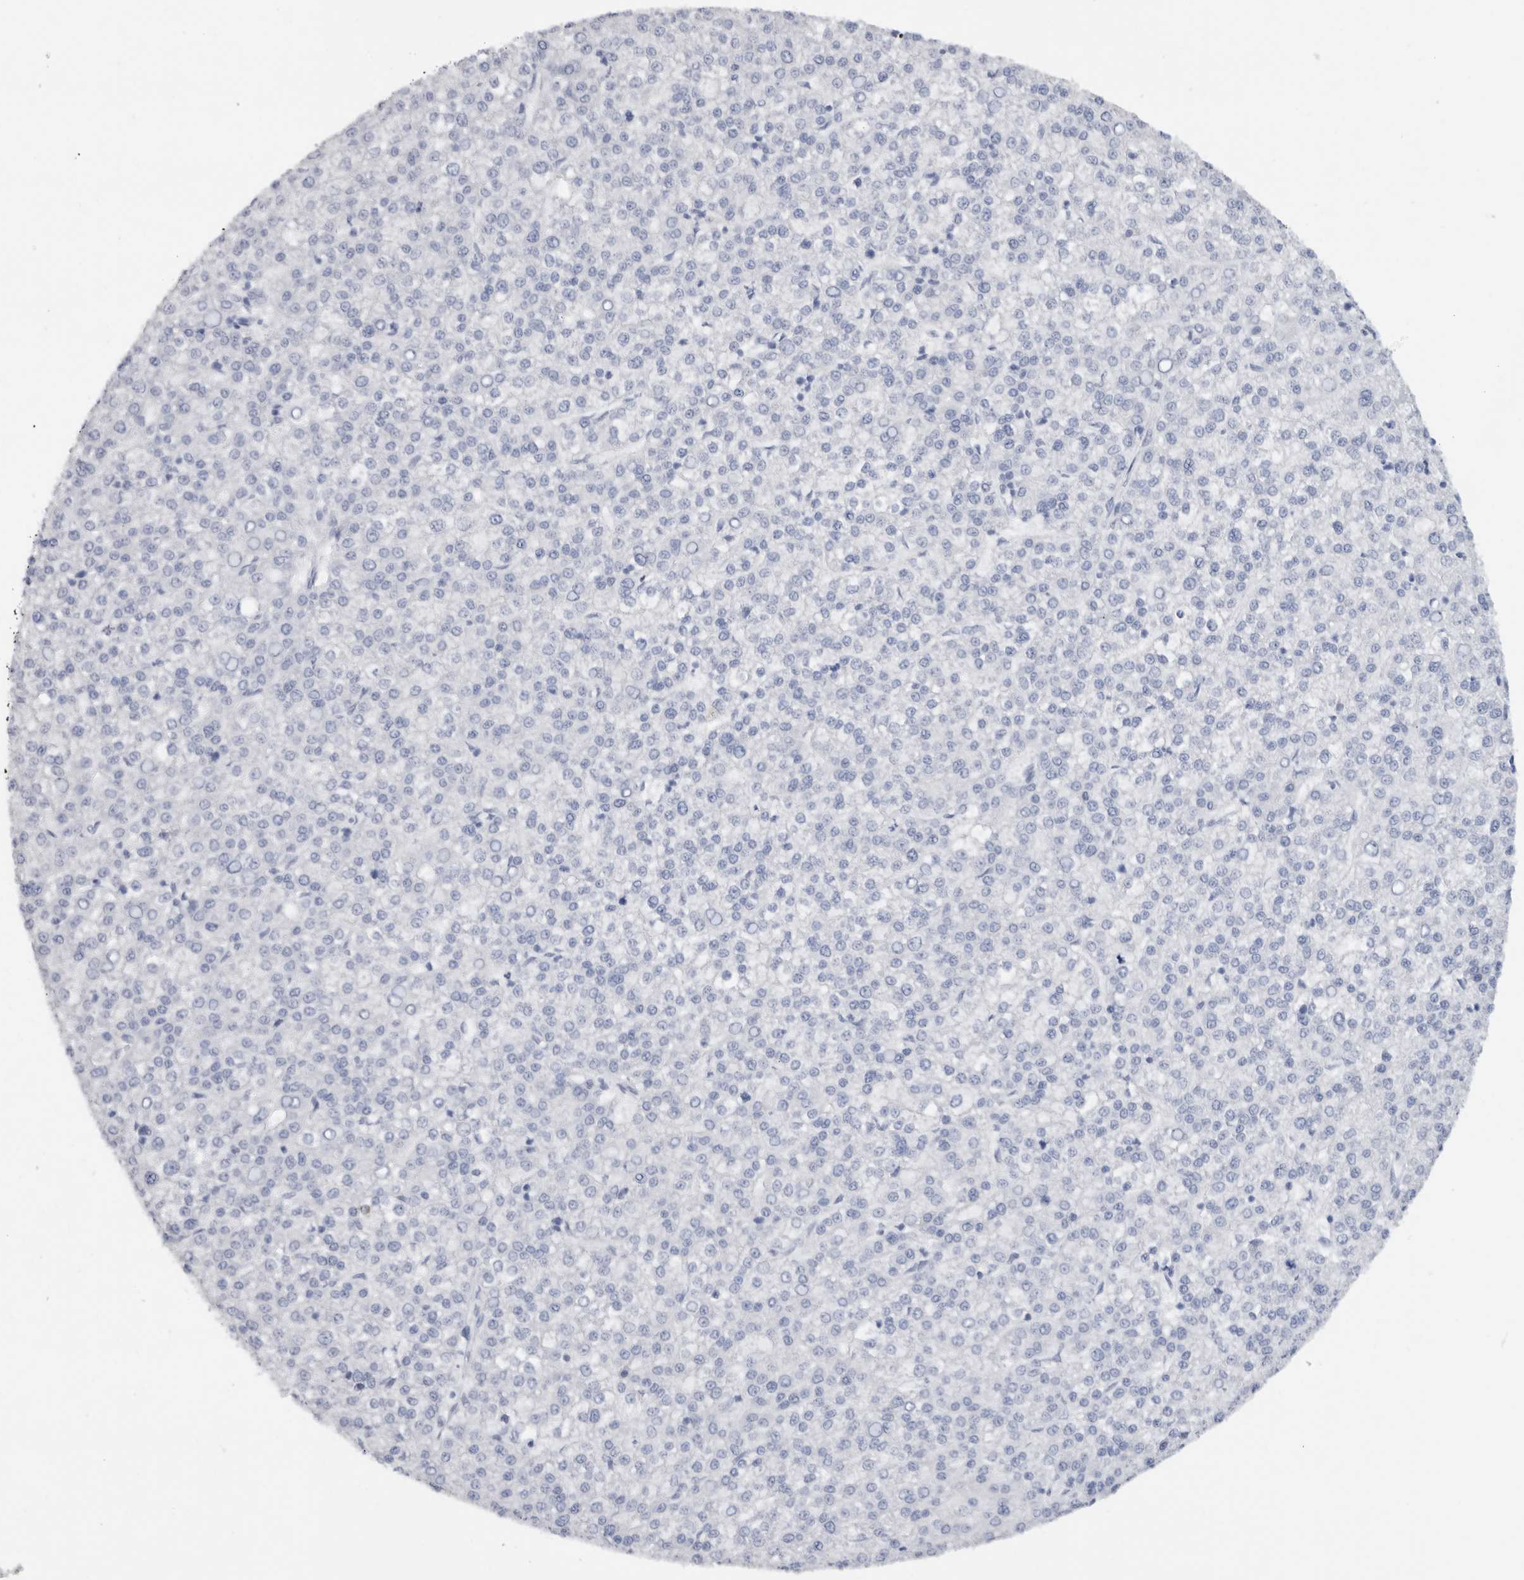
{"staining": {"intensity": "negative", "quantity": "none", "location": "none"}, "tissue": "liver cancer", "cell_type": "Tumor cells", "image_type": "cancer", "snomed": [{"axis": "morphology", "description": "Carcinoma, Hepatocellular, NOS"}, {"axis": "topography", "description": "Liver"}], "caption": "Immunohistochemistry (IHC) micrograph of liver hepatocellular carcinoma stained for a protein (brown), which shows no positivity in tumor cells.", "gene": "COPS7A", "patient": {"sex": "female", "age": 58}}